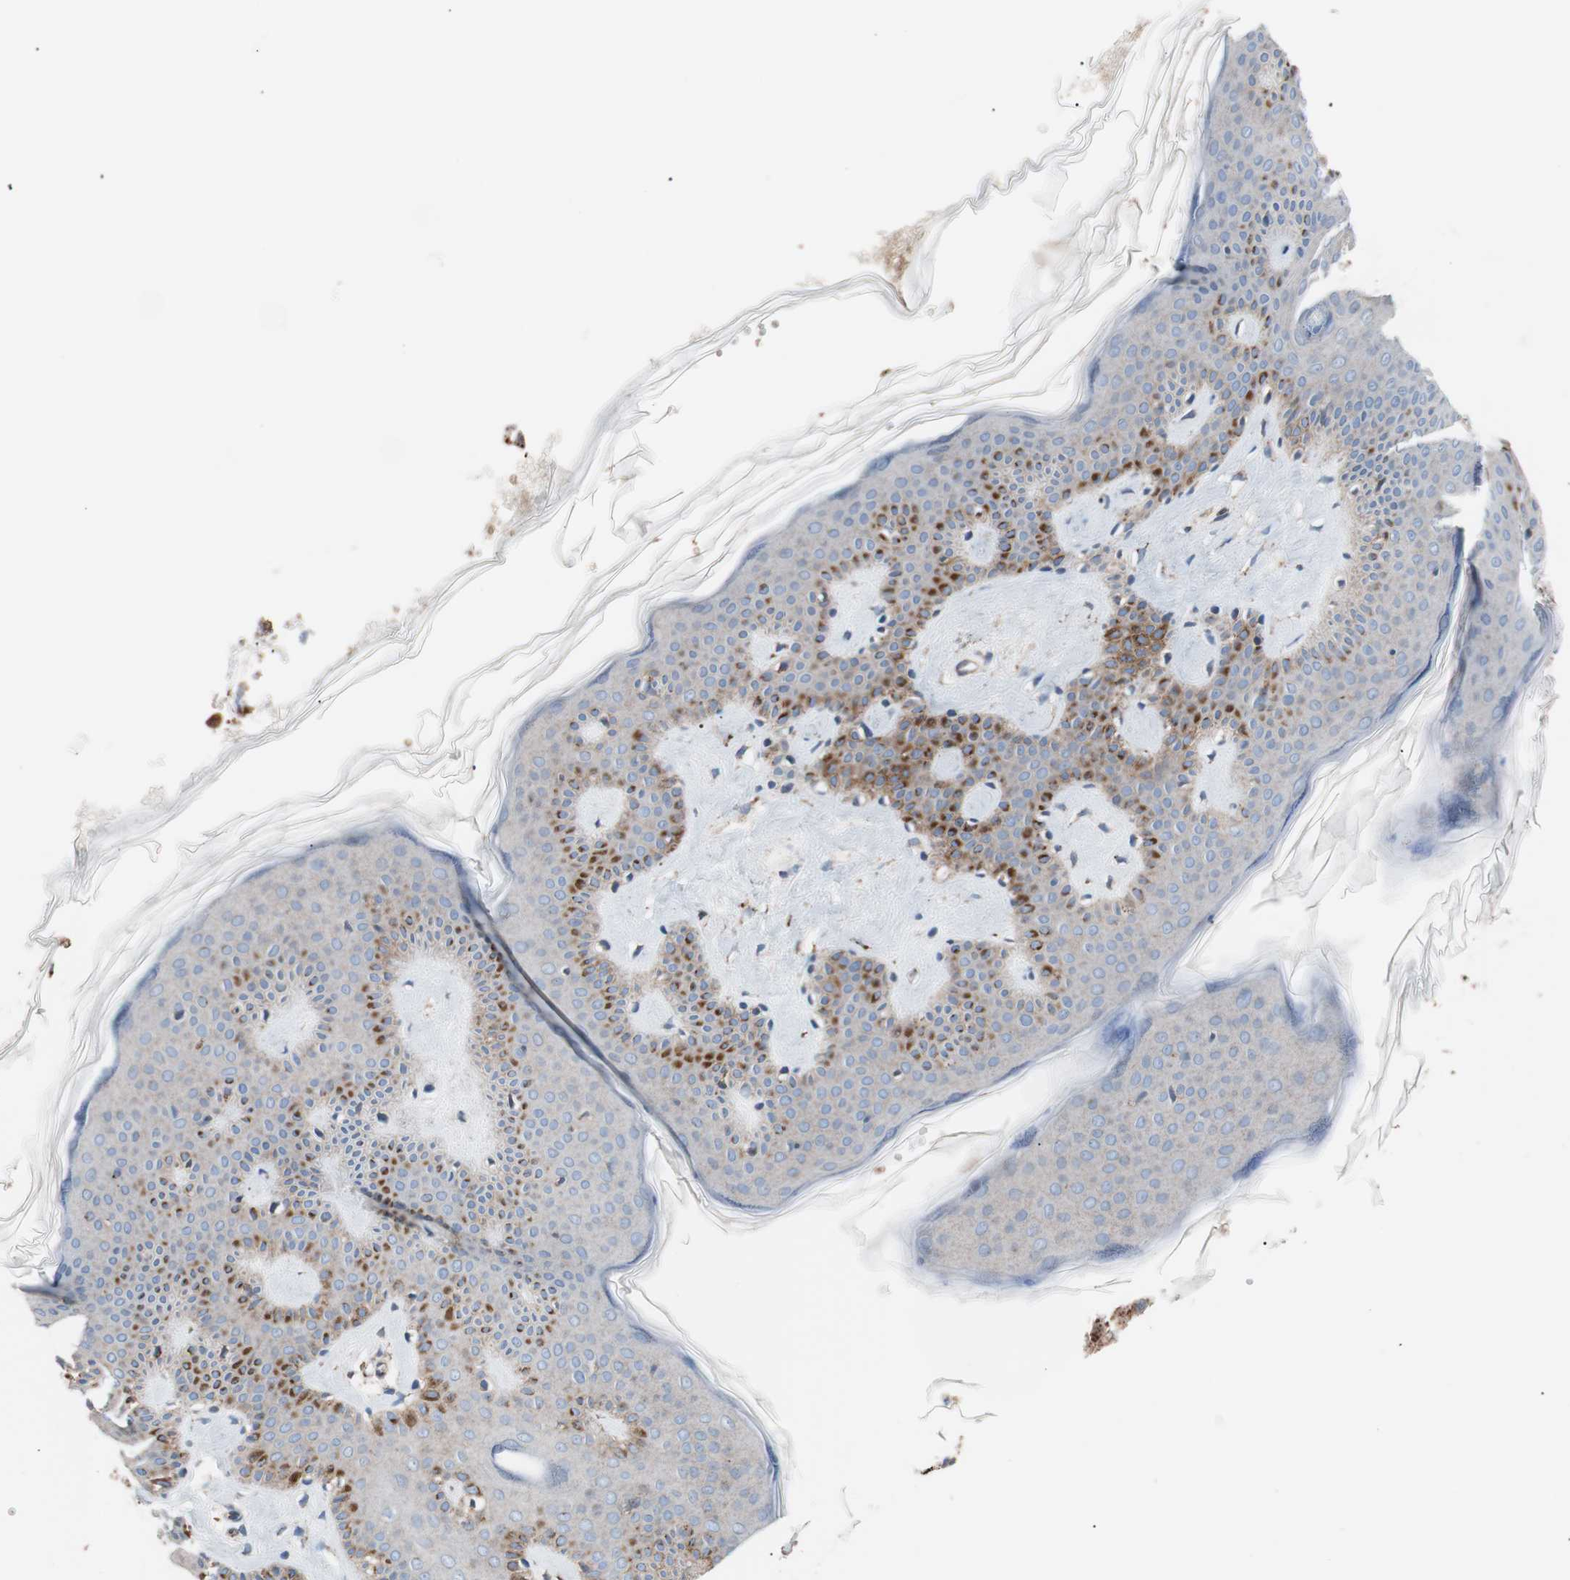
{"staining": {"intensity": "weak", "quantity": ">75%", "location": "cytoplasmic/membranous"}, "tissue": "skin", "cell_type": "Fibroblasts", "image_type": "normal", "snomed": [{"axis": "morphology", "description": "Normal tissue, NOS"}, {"axis": "topography", "description": "Skin"}], "caption": "Unremarkable skin was stained to show a protein in brown. There is low levels of weak cytoplasmic/membranous expression in approximately >75% of fibroblasts. The staining was performed using DAB, with brown indicating positive protein expression. Nuclei are stained blue with hematoxylin.", "gene": "FLOT2", "patient": {"sex": "male", "age": 67}}